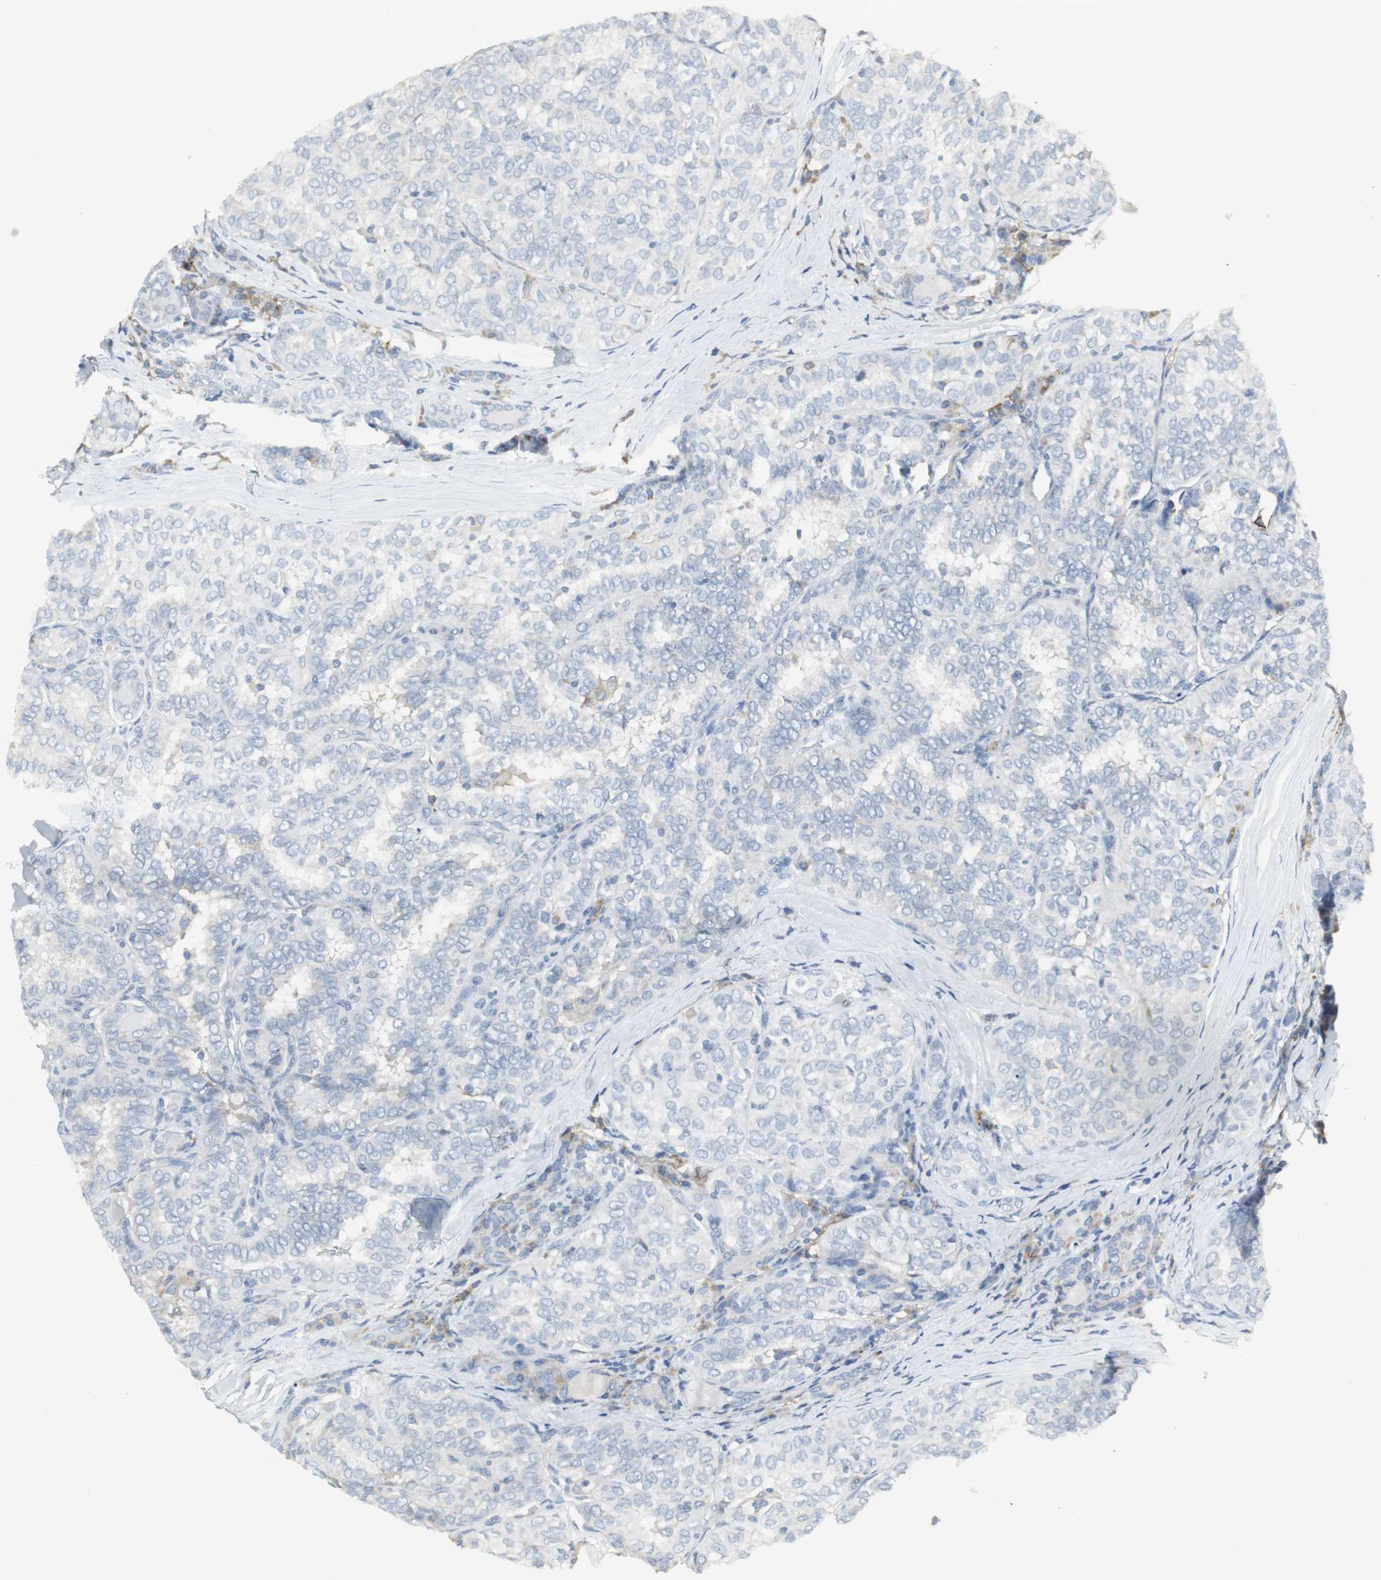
{"staining": {"intensity": "negative", "quantity": "none", "location": "none"}, "tissue": "thyroid cancer", "cell_type": "Tumor cells", "image_type": "cancer", "snomed": [{"axis": "morphology", "description": "Normal tissue, NOS"}, {"axis": "morphology", "description": "Papillary adenocarcinoma, NOS"}, {"axis": "topography", "description": "Thyroid gland"}], "caption": "An IHC photomicrograph of thyroid papillary adenocarcinoma is shown. There is no staining in tumor cells of thyroid papillary adenocarcinoma.", "gene": "SLC2A5", "patient": {"sex": "female", "age": 30}}